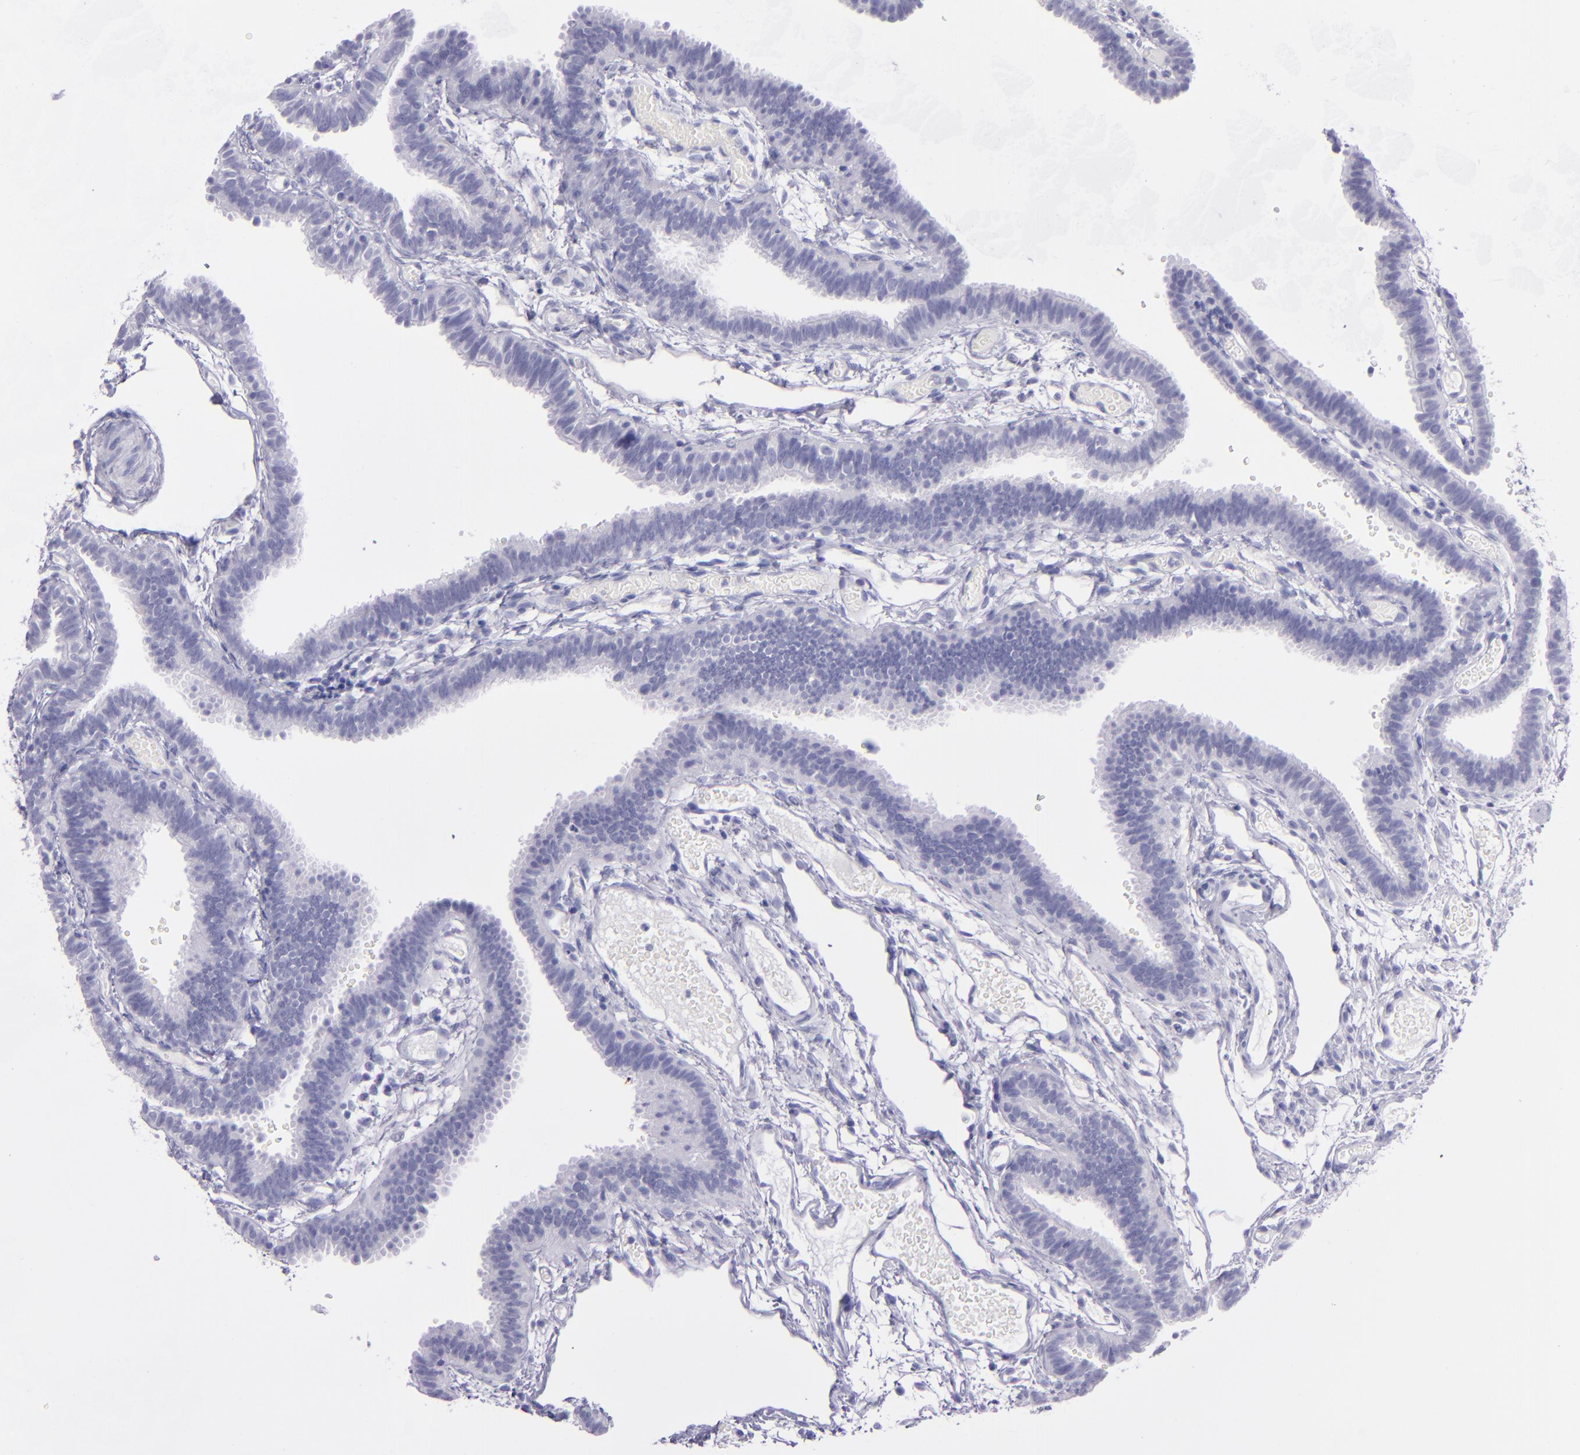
{"staining": {"intensity": "negative", "quantity": "none", "location": "none"}, "tissue": "fallopian tube", "cell_type": "Glandular cells", "image_type": "normal", "snomed": [{"axis": "morphology", "description": "Normal tissue, NOS"}, {"axis": "topography", "description": "Fallopian tube"}], "caption": "IHC photomicrograph of normal fallopian tube: fallopian tube stained with DAB (3,3'-diaminobenzidine) exhibits no significant protein staining in glandular cells.", "gene": "TNNT3", "patient": {"sex": "female", "age": 29}}